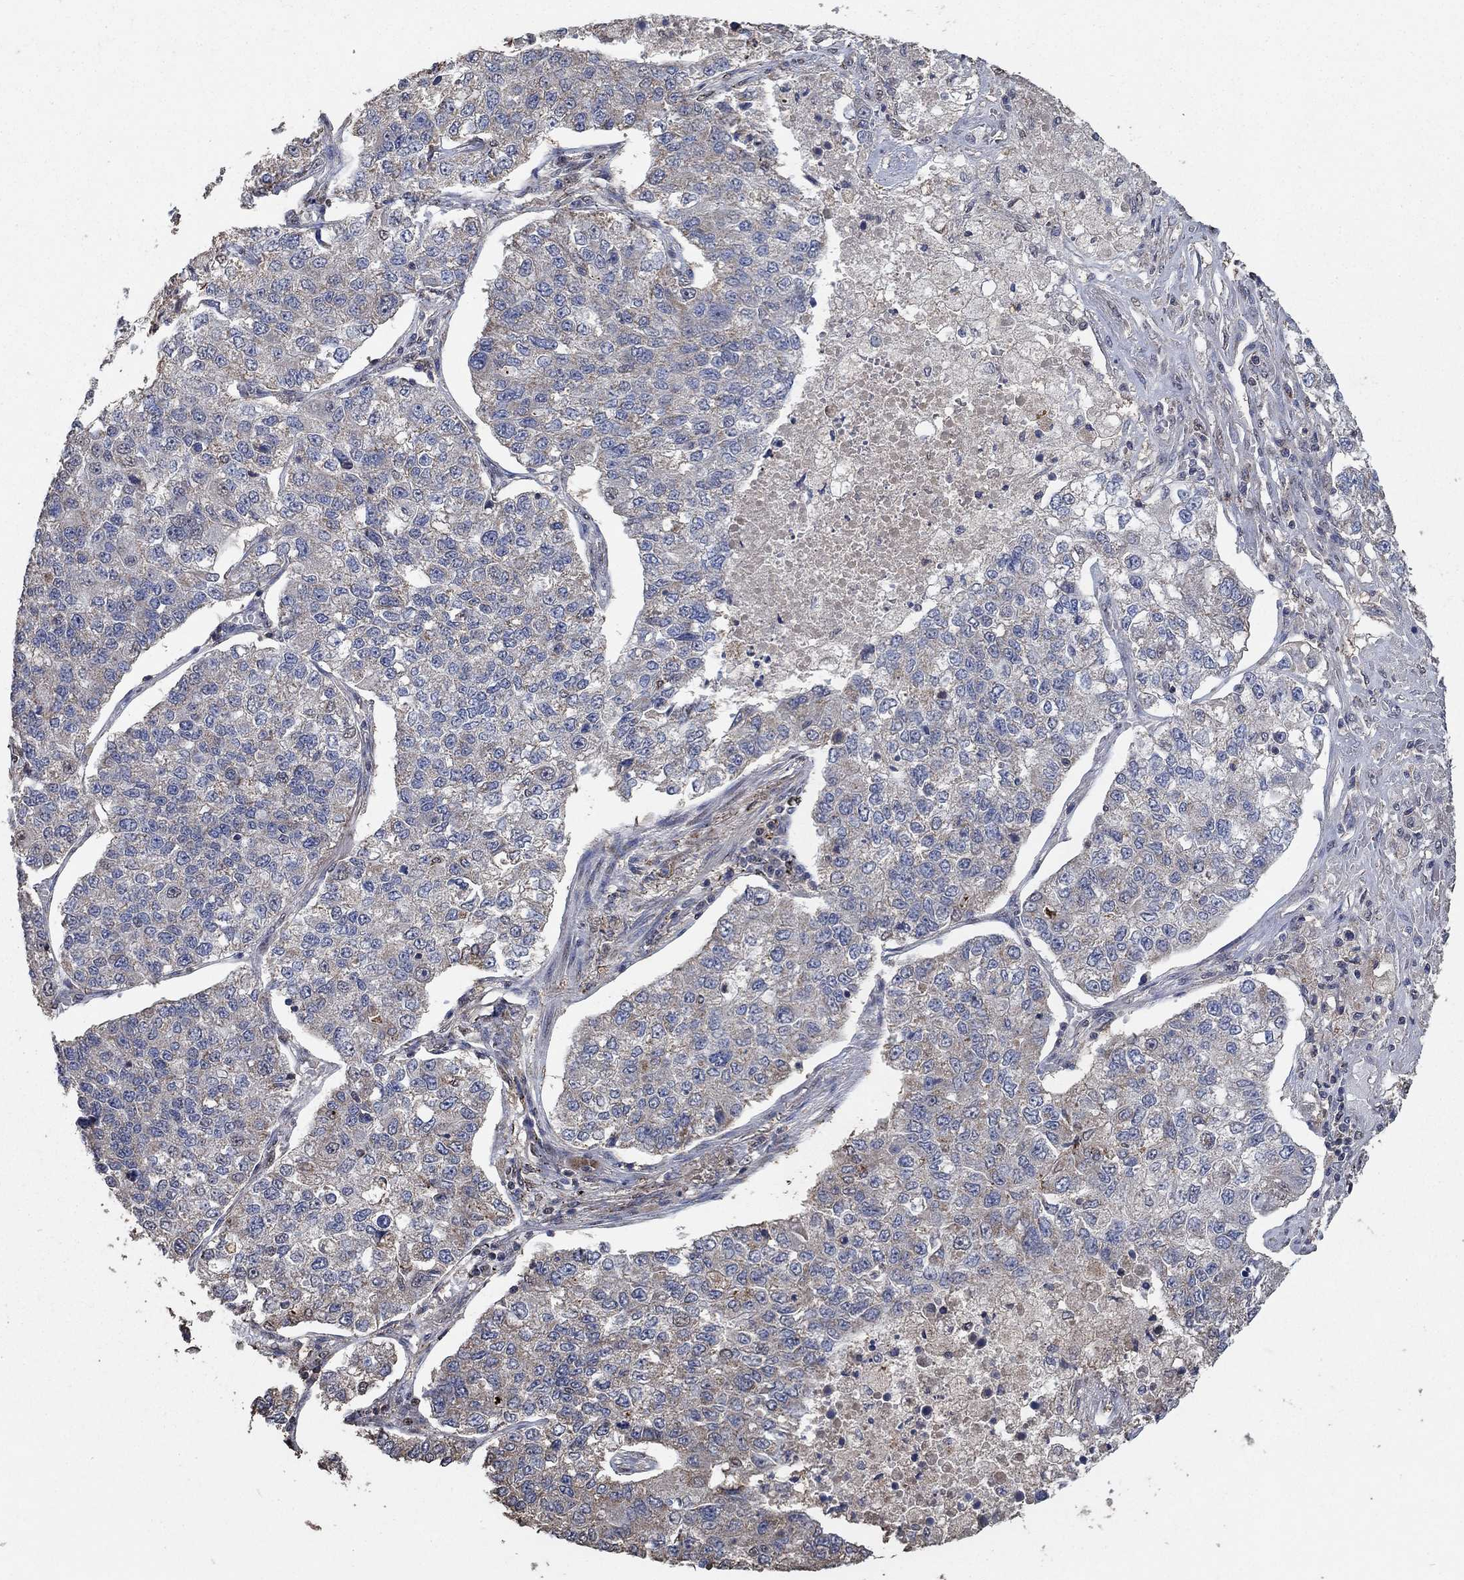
{"staining": {"intensity": "moderate", "quantity": "<25%", "location": "cytoplasmic/membranous"}, "tissue": "lung cancer", "cell_type": "Tumor cells", "image_type": "cancer", "snomed": [{"axis": "morphology", "description": "Adenocarcinoma, NOS"}, {"axis": "topography", "description": "Lung"}], "caption": "Immunohistochemistry (IHC) of adenocarcinoma (lung) shows low levels of moderate cytoplasmic/membranous positivity in approximately <25% of tumor cells.", "gene": "MRPS24", "patient": {"sex": "male", "age": 49}}